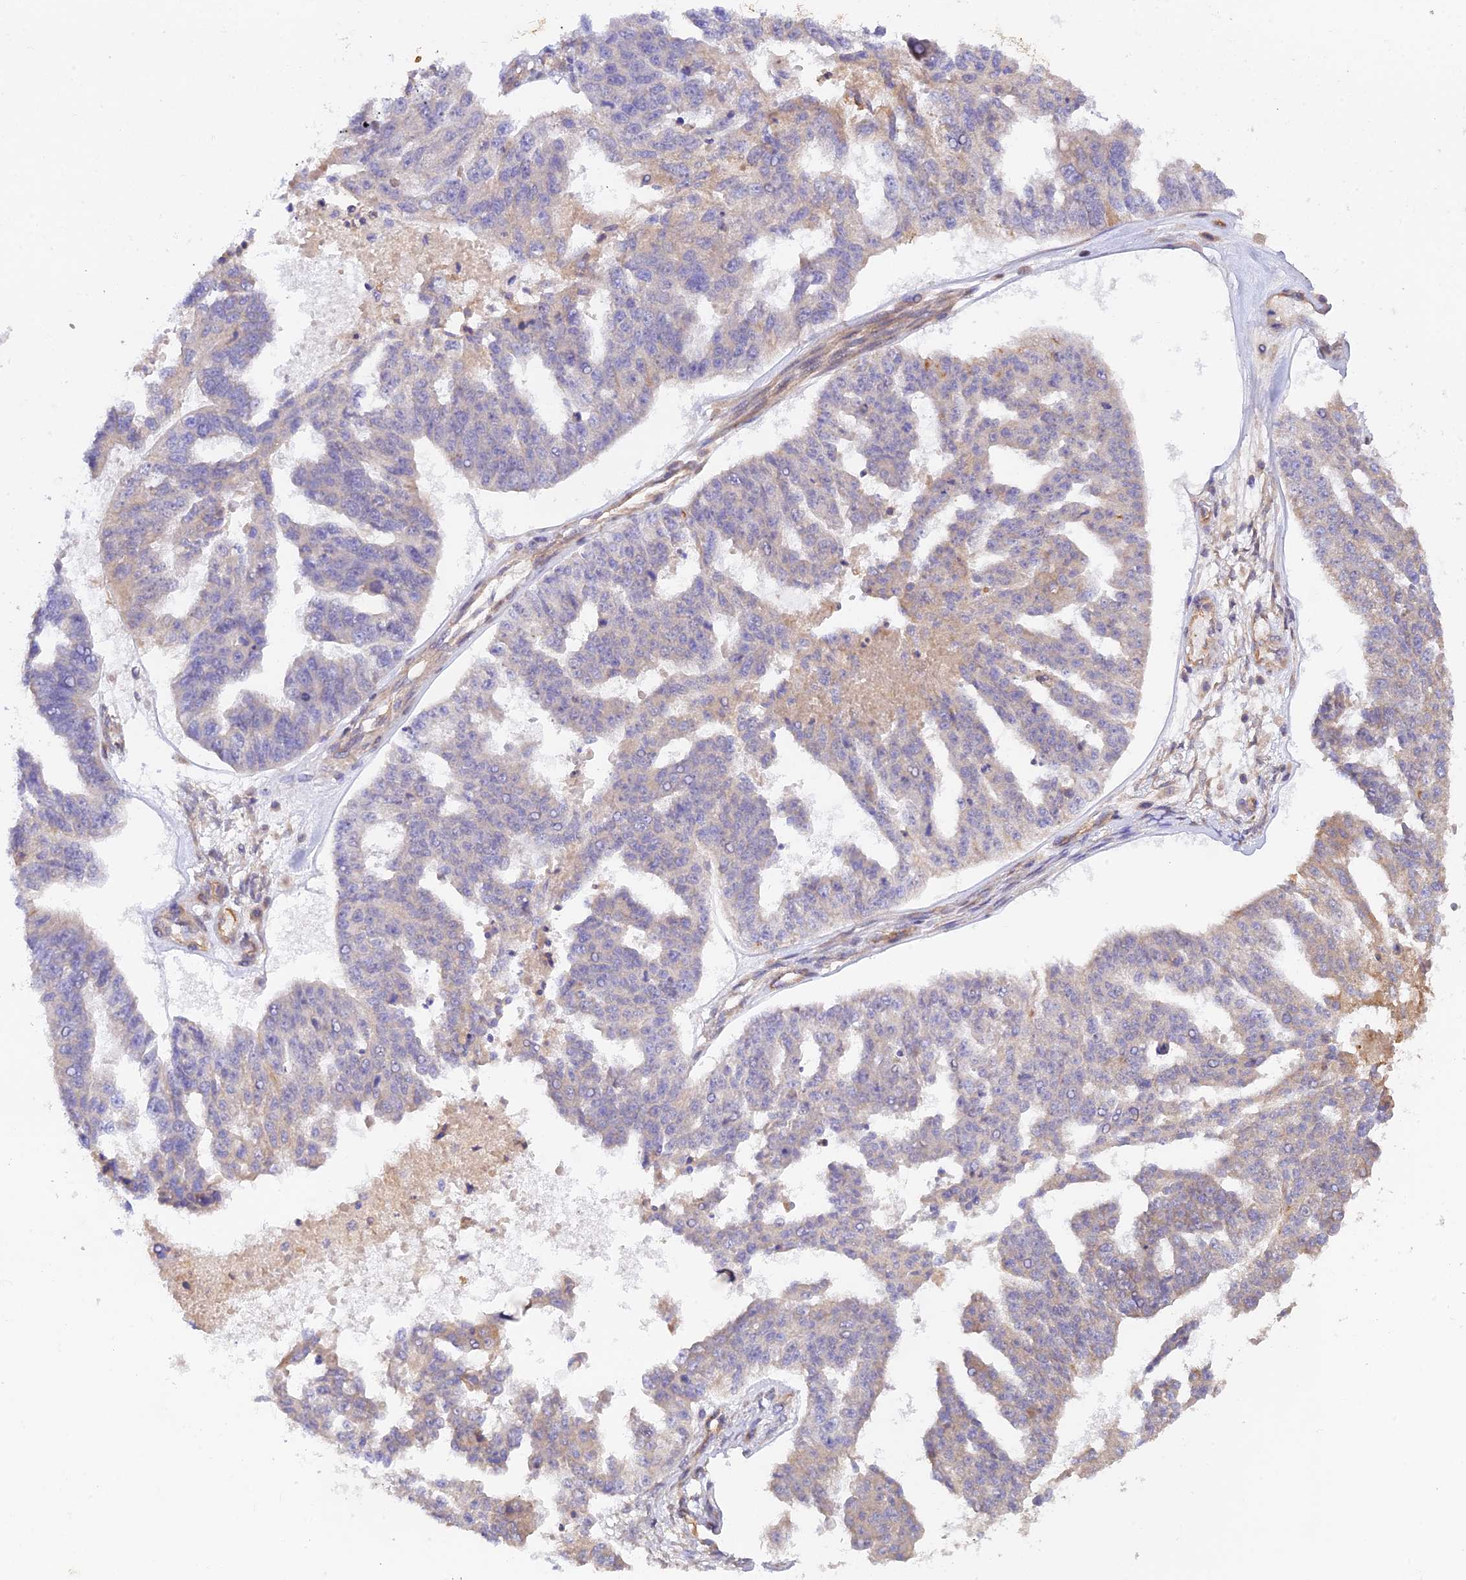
{"staining": {"intensity": "weak", "quantity": "<25%", "location": "cytoplasmic/membranous"}, "tissue": "ovarian cancer", "cell_type": "Tumor cells", "image_type": "cancer", "snomed": [{"axis": "morphology", "description": "Cystadenocarcinoma, serous, NOS"}, {"axis": "topography", "description": "Ovary"}], "caption": "IHC of ovarian cancer (serous cystadenocarcinoma) shows no staining in tumor cells.", "gene": "MYO9A", "patient": {"sex": "female", "age": 58}}